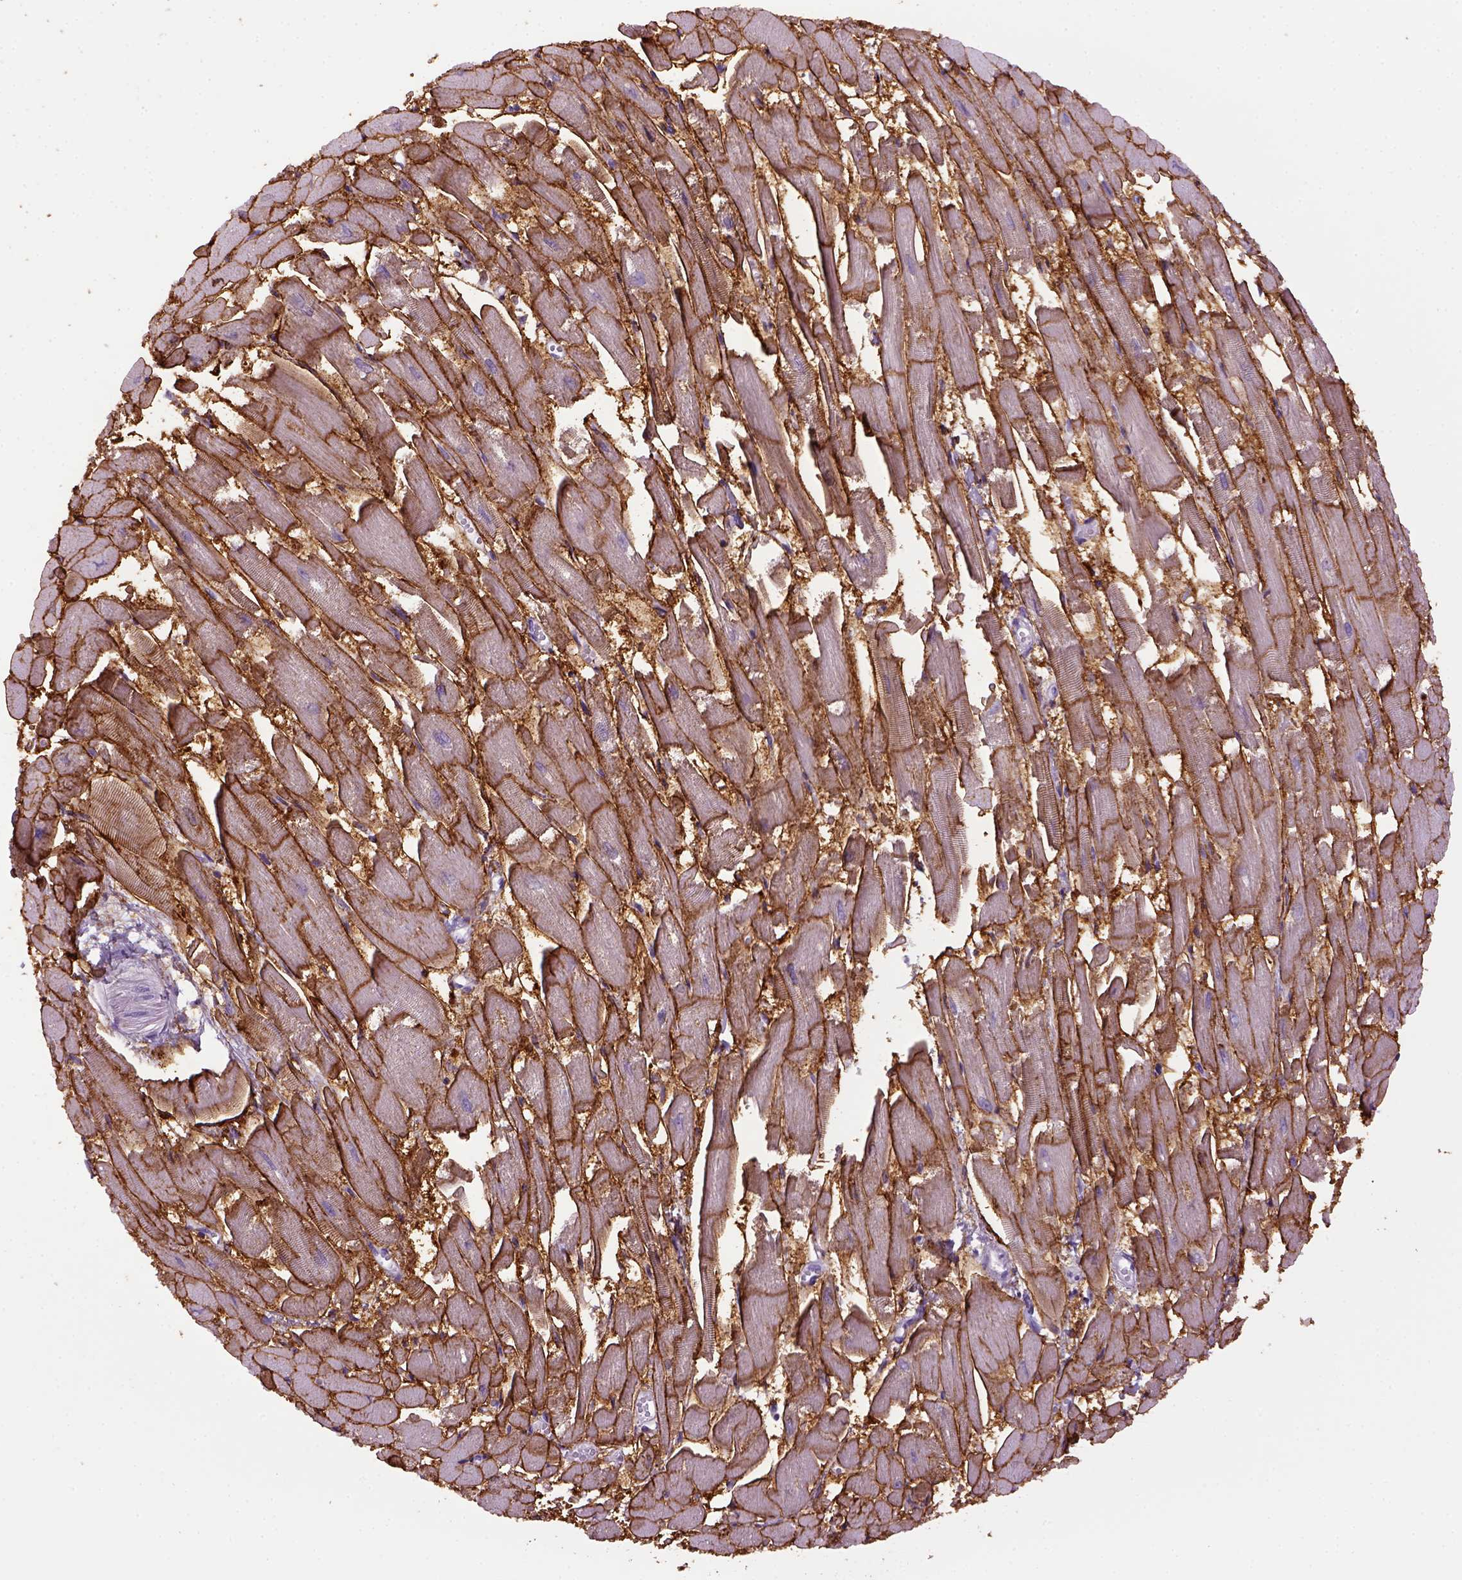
{"staining": {"intensity": "strong", "quantity": ">75%", "location": "cytoplasmic/membranous"}, "tissue": "heart muscle", "cell_type": "Cardiomyocytes", "image_type": "normal", "snomed": [{"axis": "morphology", "description": "Normal tissue, NOS"}, {"axis": "topography", "description": "Heart"}], "caption": "An IHC image of normal tissue is shown. Protein staining in brown highlights strong cytoplasmic/membranous positivity in heart muscle within cardiomyocytes. The protein of interest is shown in brown color, while the nuclei are stained blue.", "gene": "SGCG", "patient": {"sex": "female", "age": 52}}